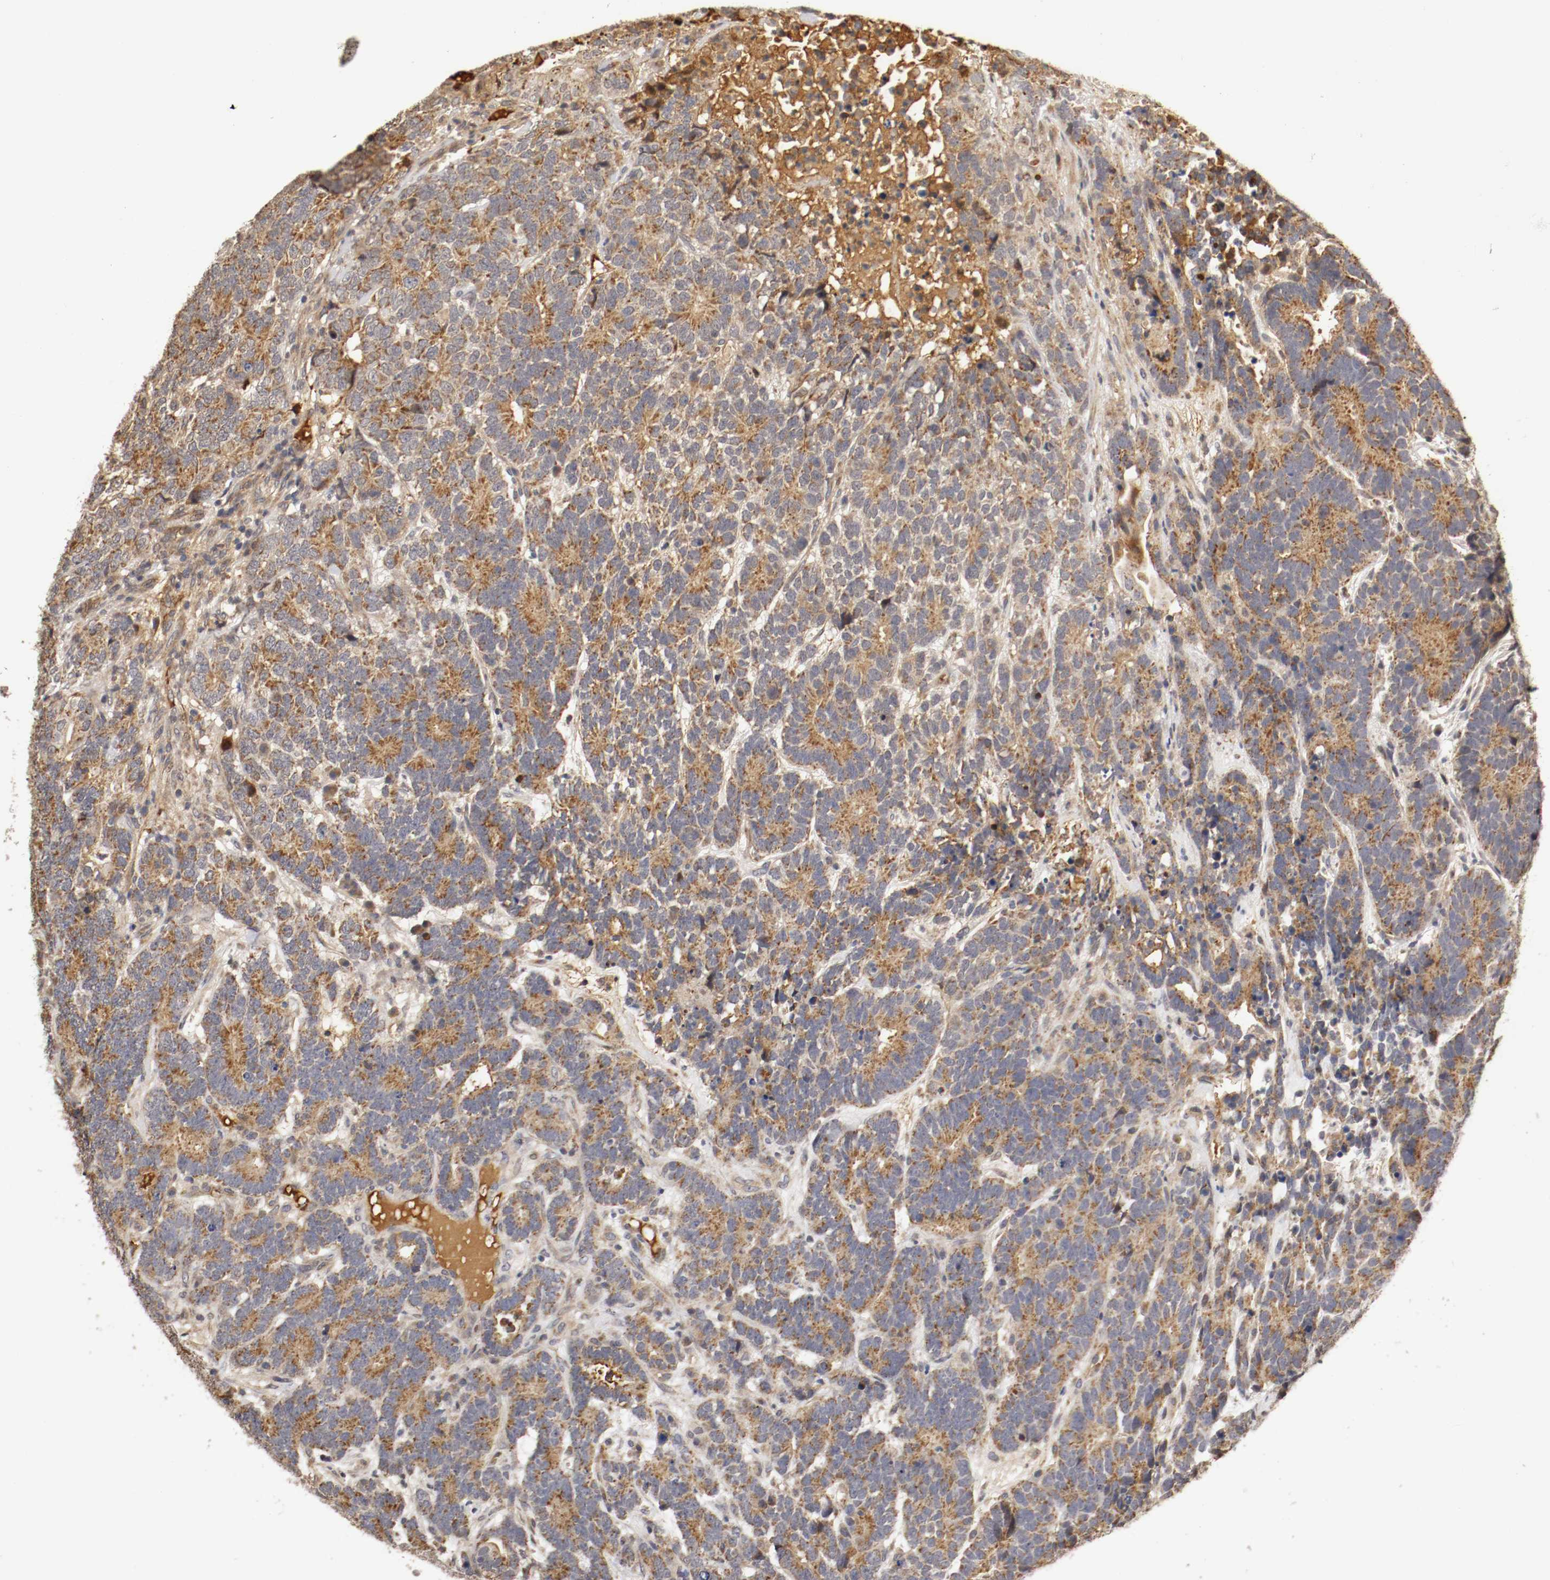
{"staining": {"intensity": "moderate", "quantity": ">75%", "location": "cytoplasmic/membranous"}, "tissue": "testis cancer", "cell_type": "Tumor cells", "image_type": "cancer", "snomed": [{"axis": "morphology", "description": "Carcinoma, Embryonal, NOS"}, {"axis": "topography", "description": "Testis"}], "caption": "A photomicrograph showing moderate cytoplasmic/membranous positivity in approximately >75% of tumor cells in testis cancer, as visualized by brown immunohistochemical staining.", "gene": "TNFRSF1B", "patient": {"sex": "male", "age": 26}}